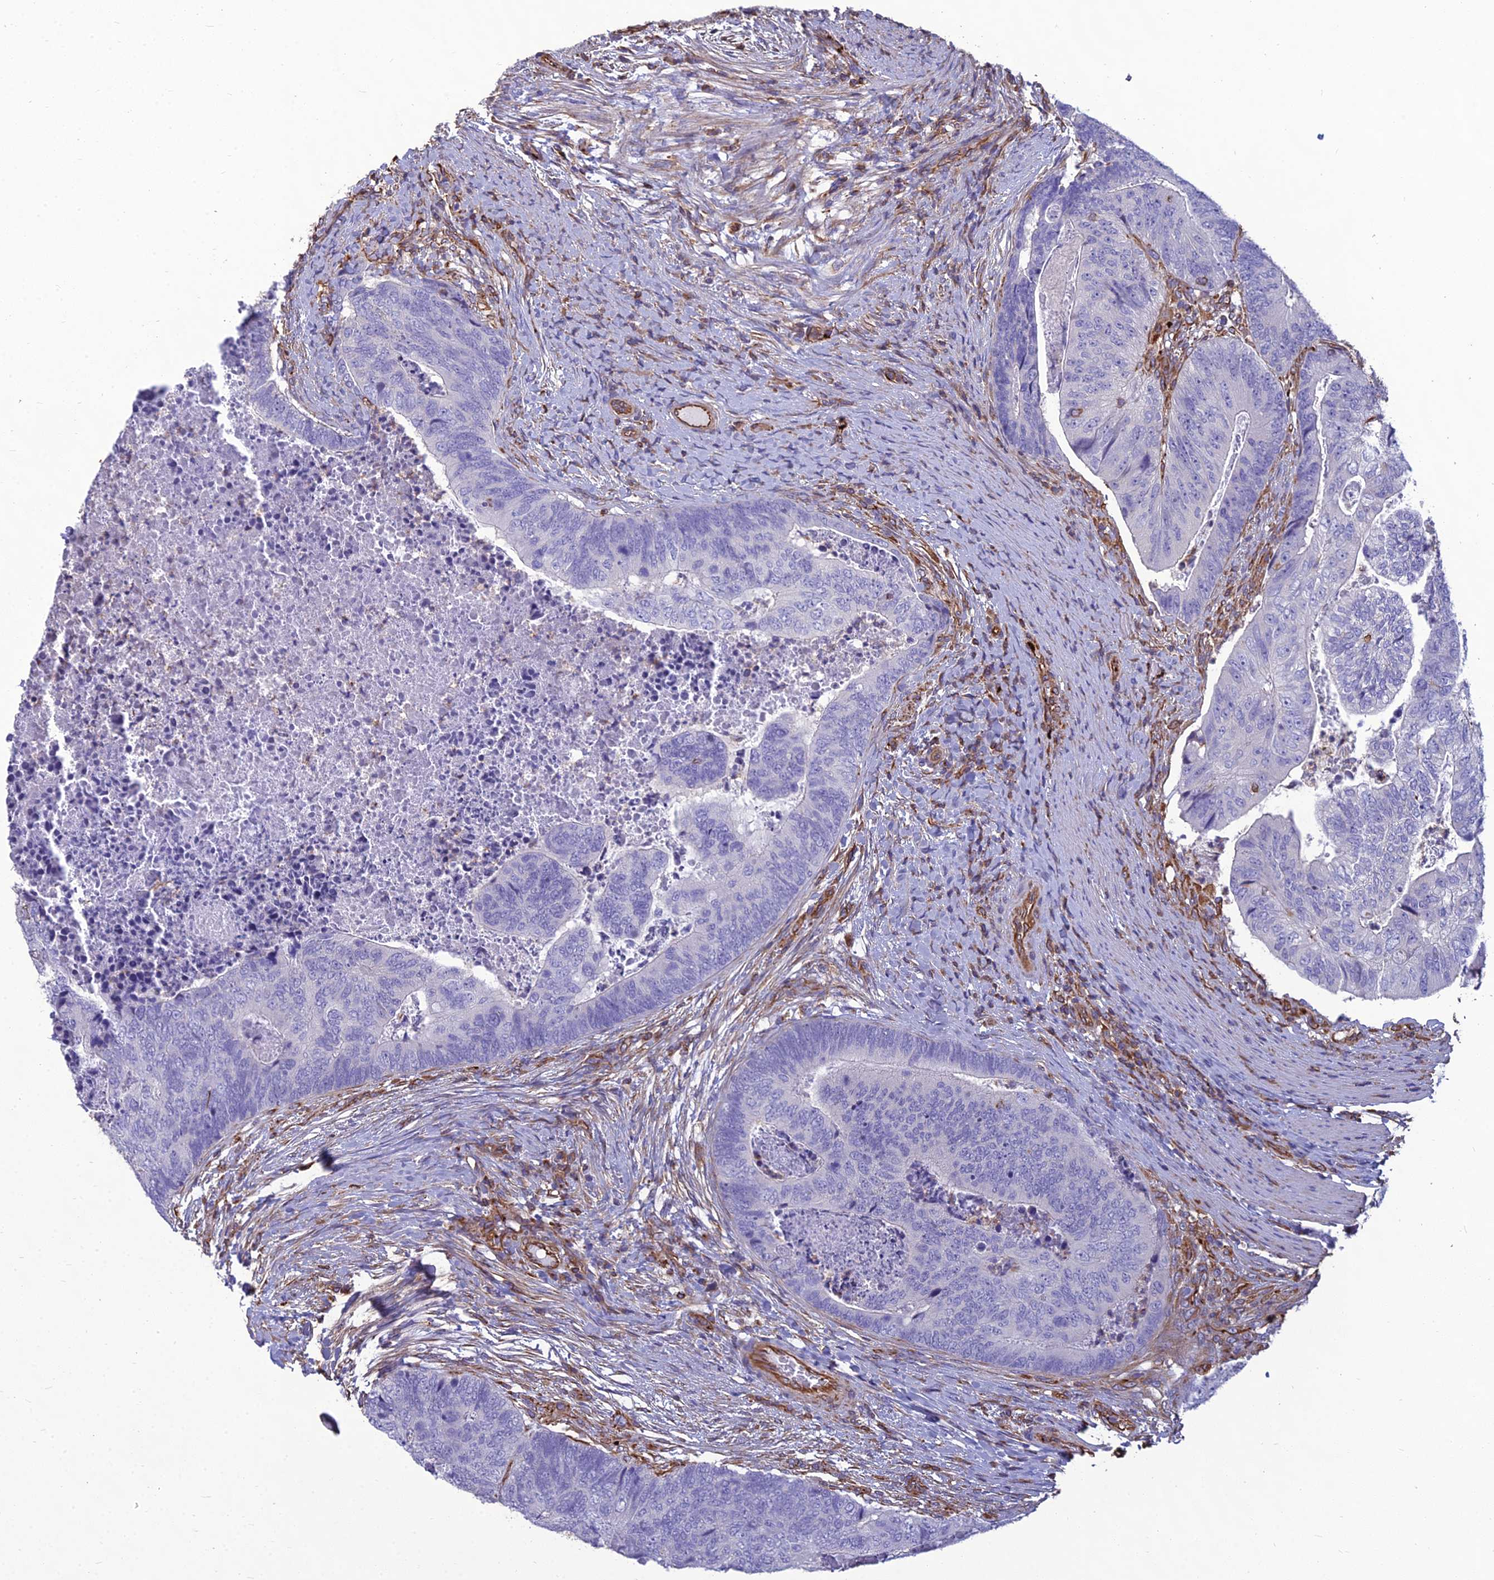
{"staining": {"intensity": "negative", "quantity": "none", "location": "none"}, "tissue": "colorectal cancer", "cell_type": "Tumor cells", "image_type": "cancer", "snomed": [{"axis": "morphology", "description": "Adenocarcinoma, NOS"}, {"axis": "topography", "description": "Colon"}], "caption": "Colorectal cancer (adenocarcinoma) was stained to show a protein in brown. There is no significant staining in tumor cells.", "gene": "PSMD11", "patient": {"sex": "female", "age": 67}}